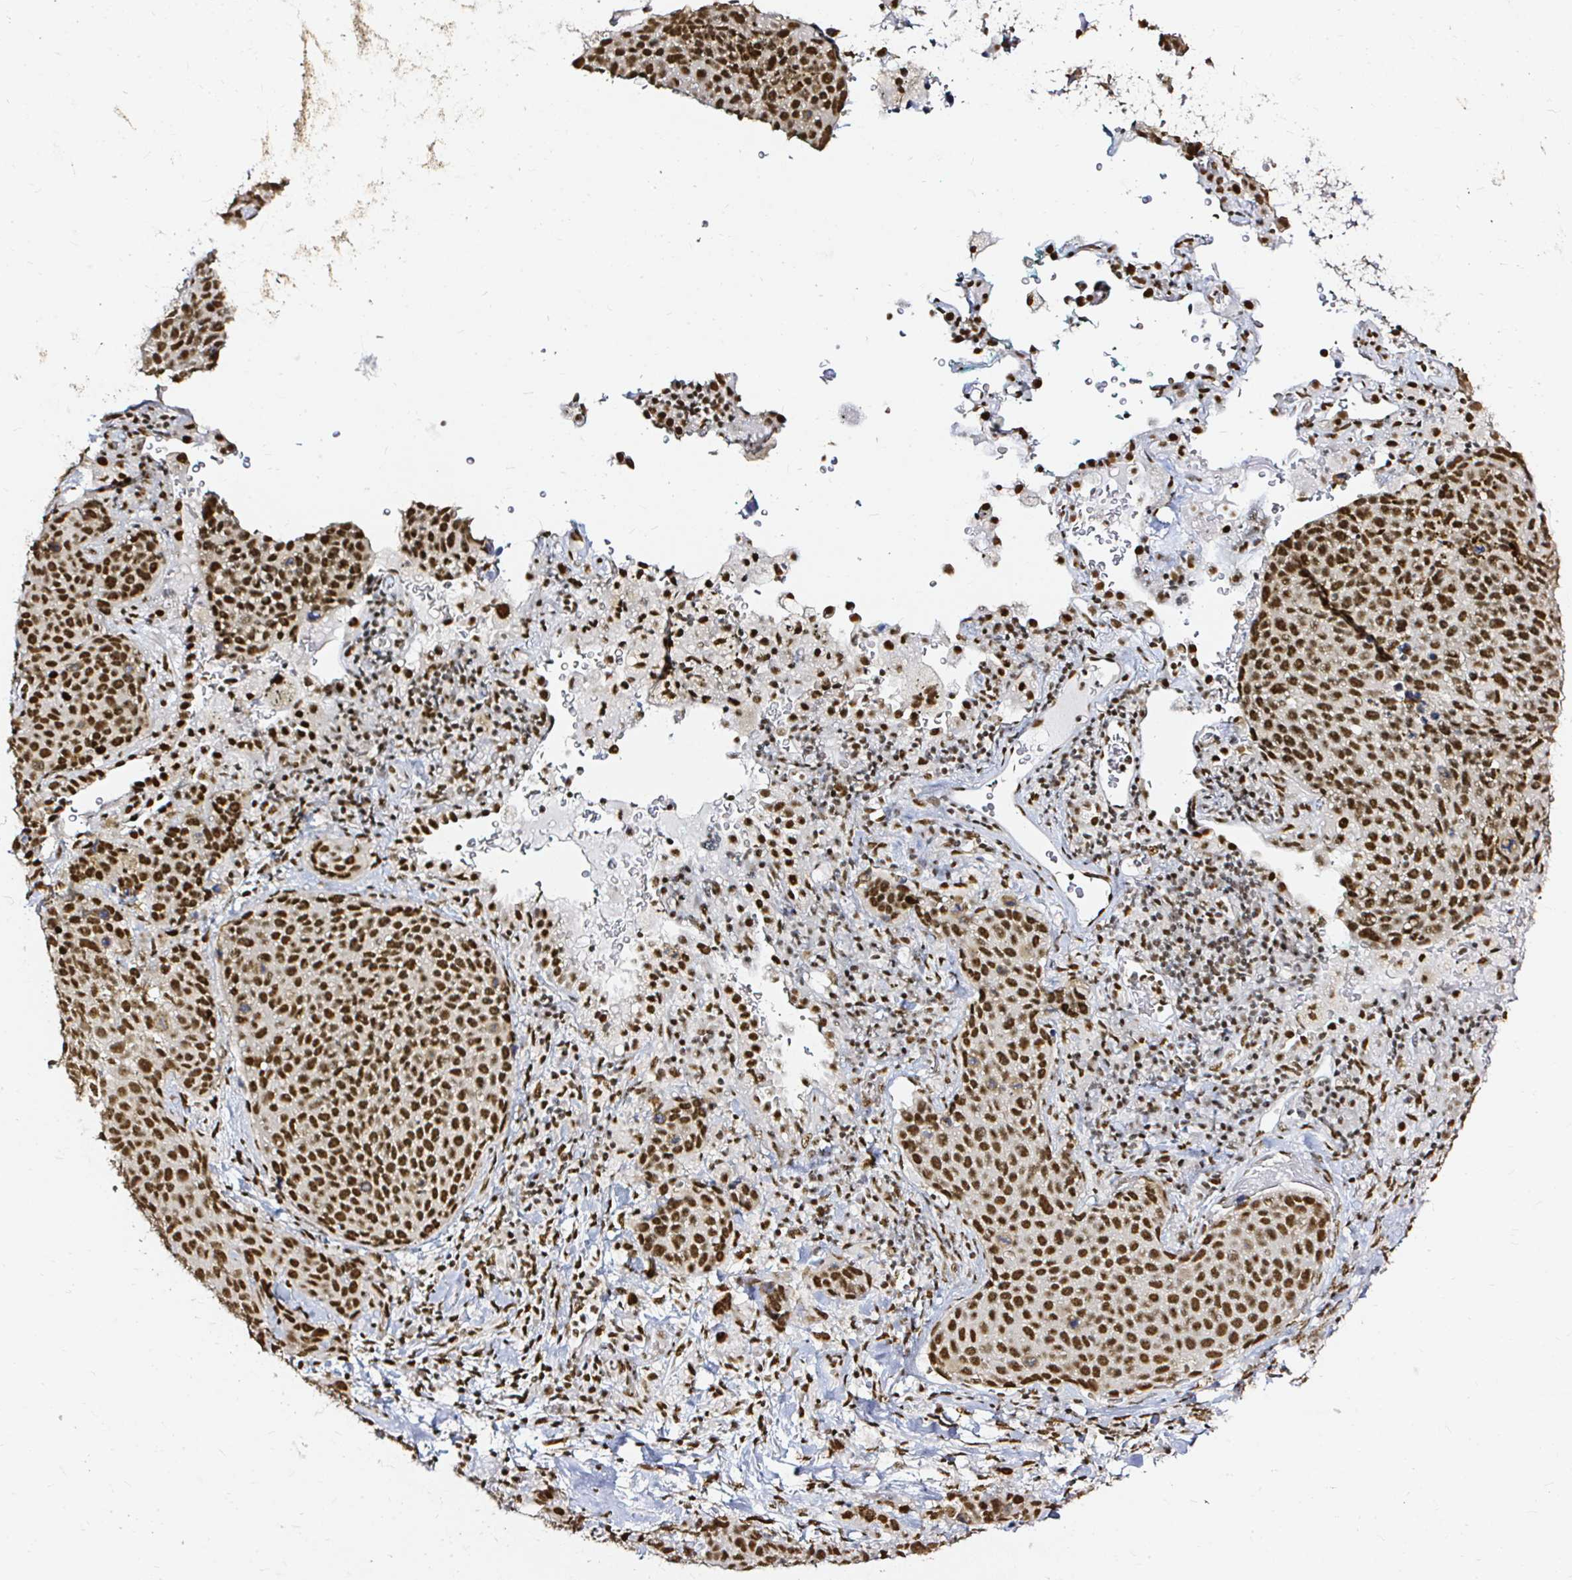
{"staining": {"intensity": "strong", "quantity": ">75%", "location": "nuclear"}, "tissue": "lung cancer", "cell_type": "Tumor cells", "image_type": "cancer", "snomed": [{"axis": "morphology", "description": "Squamous cell carcinoma, NOS"}, {"axis": "topography", "description": "Lymph node"}, {"axis": "topography", "description": "Lung"}], "caption": "A brown stain shows strong nuclear expression of a protein in lung squamous cell carcinoma tumor cells.", "gene": "SNRPC", "patient": {"sex": "male", "age": 61}}